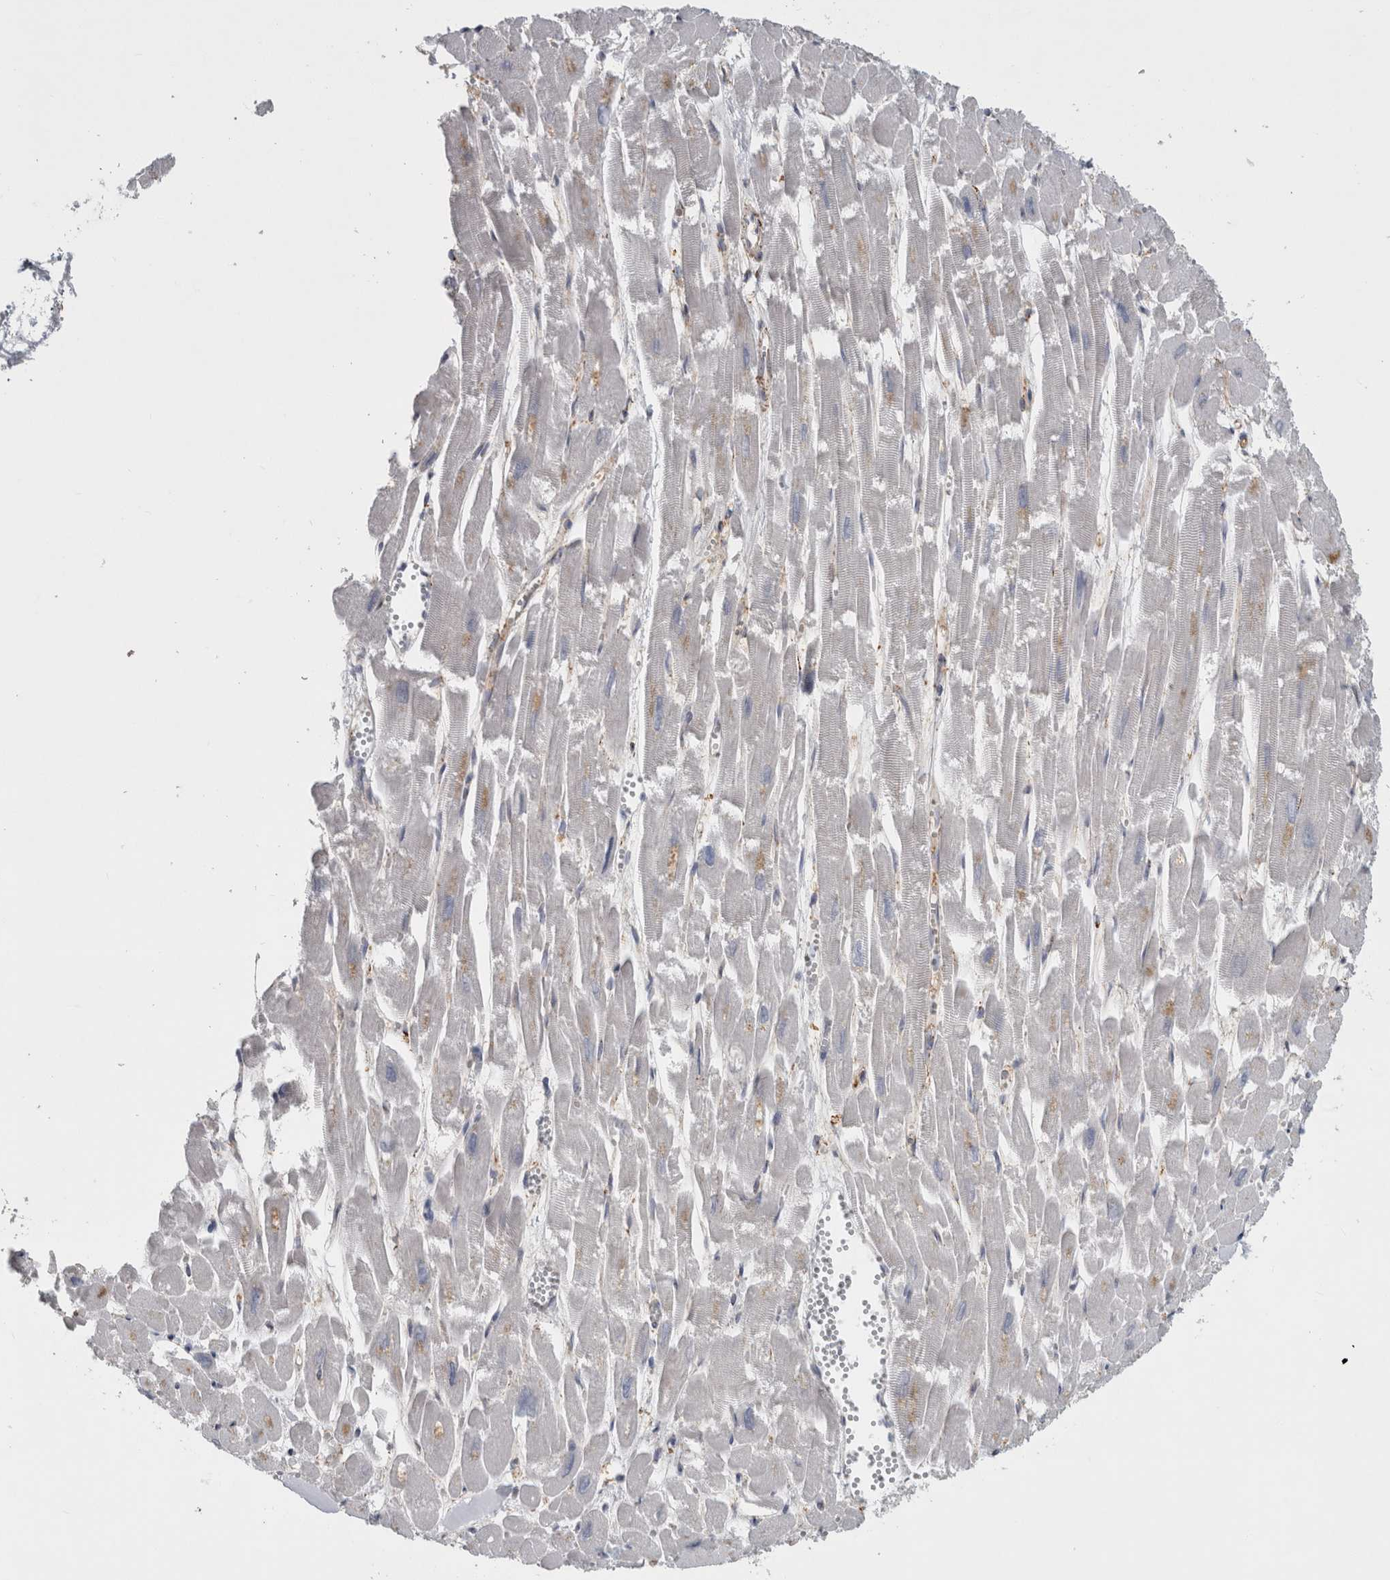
{"staining": {"intensity": "moderate", "quantity": "<25%", "location": "cytoplasmic/membranous"}, "tissue": "heart muscle", "cell_type": "Cardiomyocytes", "image_type": "normal", "snomed": [{"axis": "morphology", "description": "Normal tissue, NOS"}, {"axis": "topography", "description": "Heart"}], "caption": "About <25% of cardiomyocytes in unremarkable human heart muscle reveal moderate cytoplasmic/membranous protein staining as visualized by brown immunohistochemical staining.", "gene": "DNAJC24", "patient": {"sex": "male", "age": 54}}